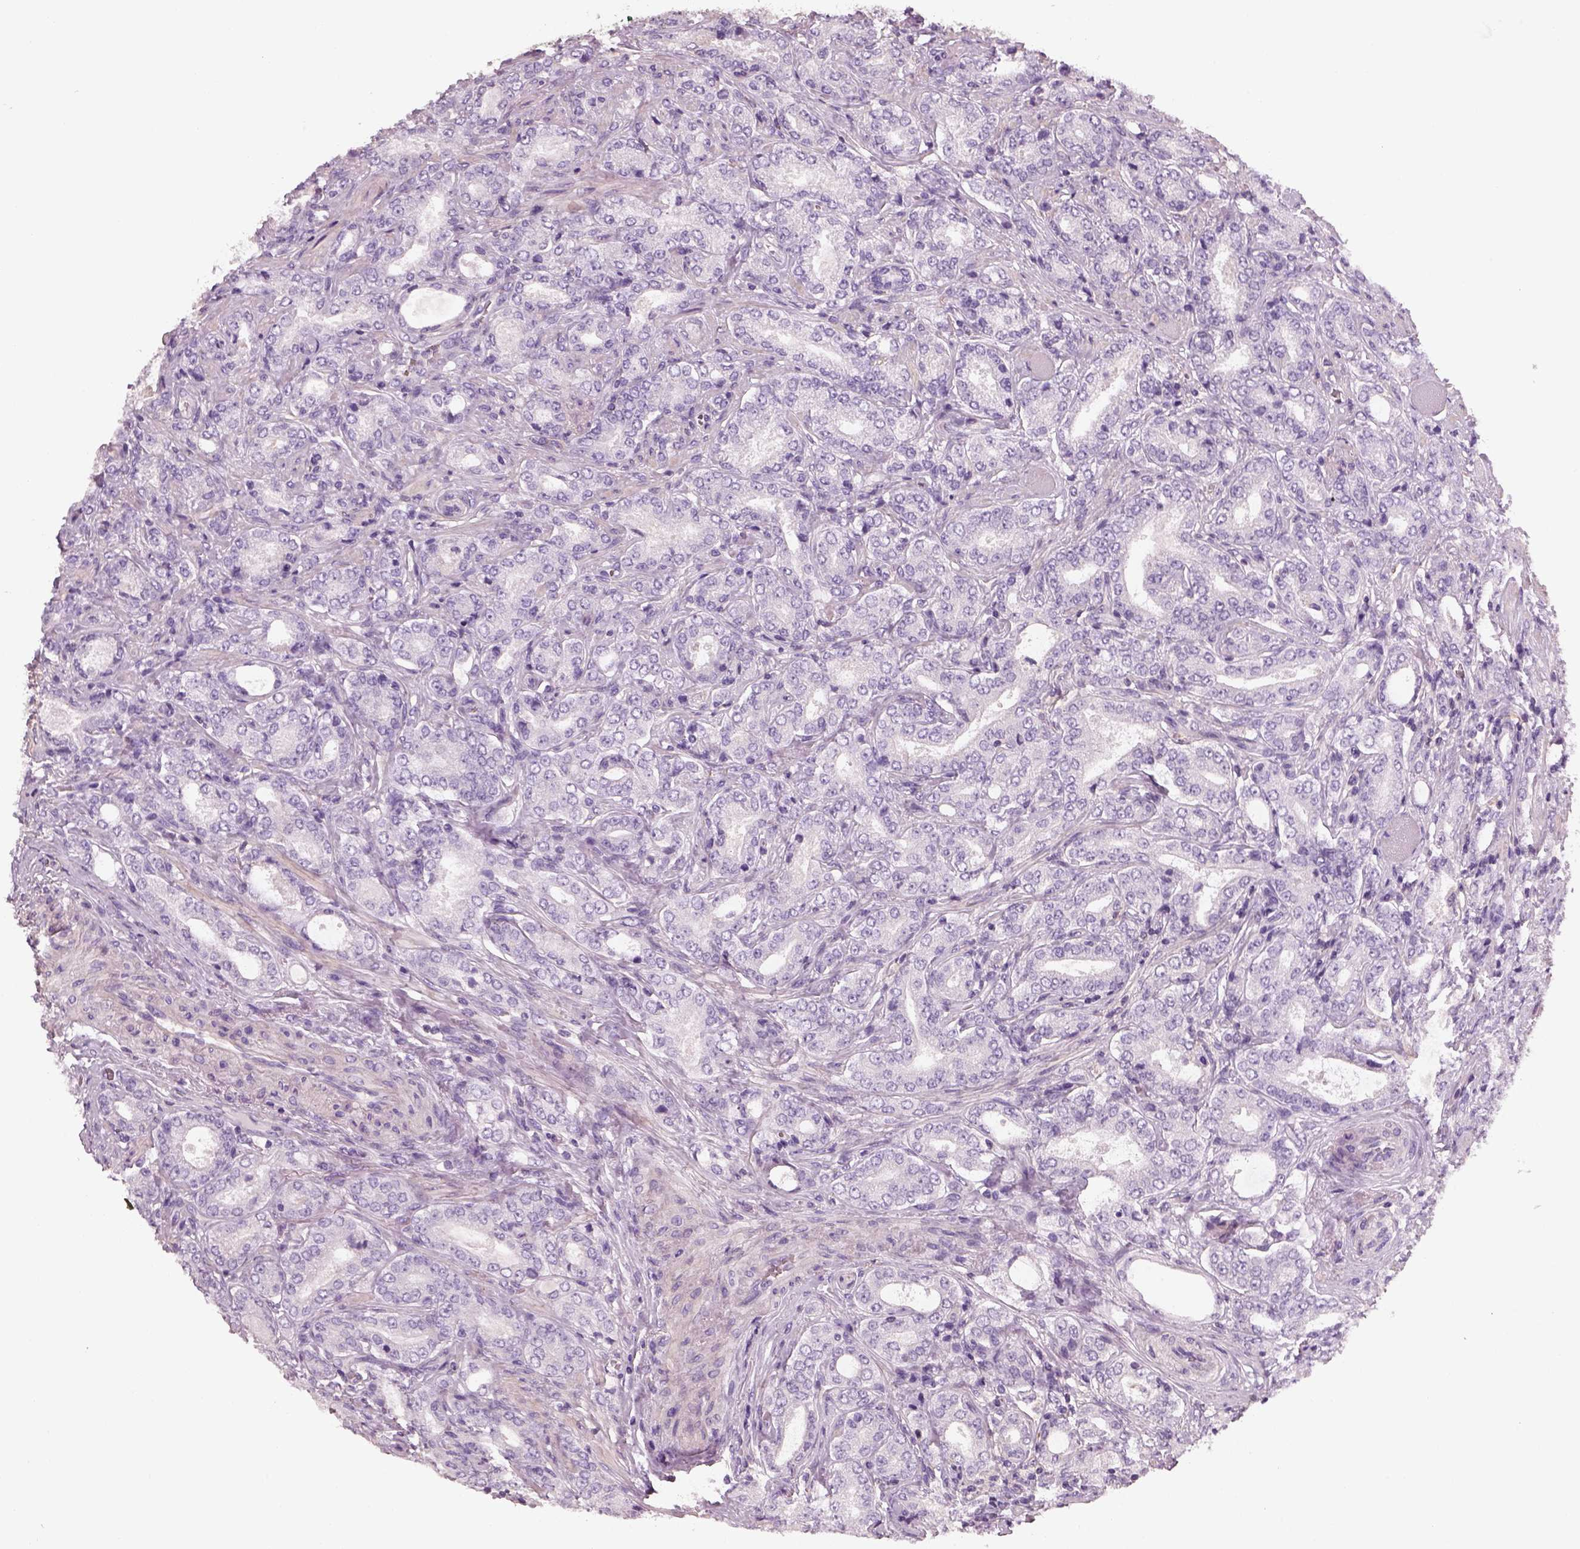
{"staining": {"intensity": "negative", "quantity": "none", "location": "none"}, "tissue": "prostate cancer", "cell_type": "Tumor cells", "image_type": "cancer", "snomed": [{"axis": "morphology", "description": "Adenocarcinoma, NOS"}, {"axis": "topography", "description": "Prostate"}], "caption": "There is no significant staining in tumor cells of prostate adenocarcinoma.", "gene": "OTUD6A", "patient": {"sex": "male", "age": 64}}